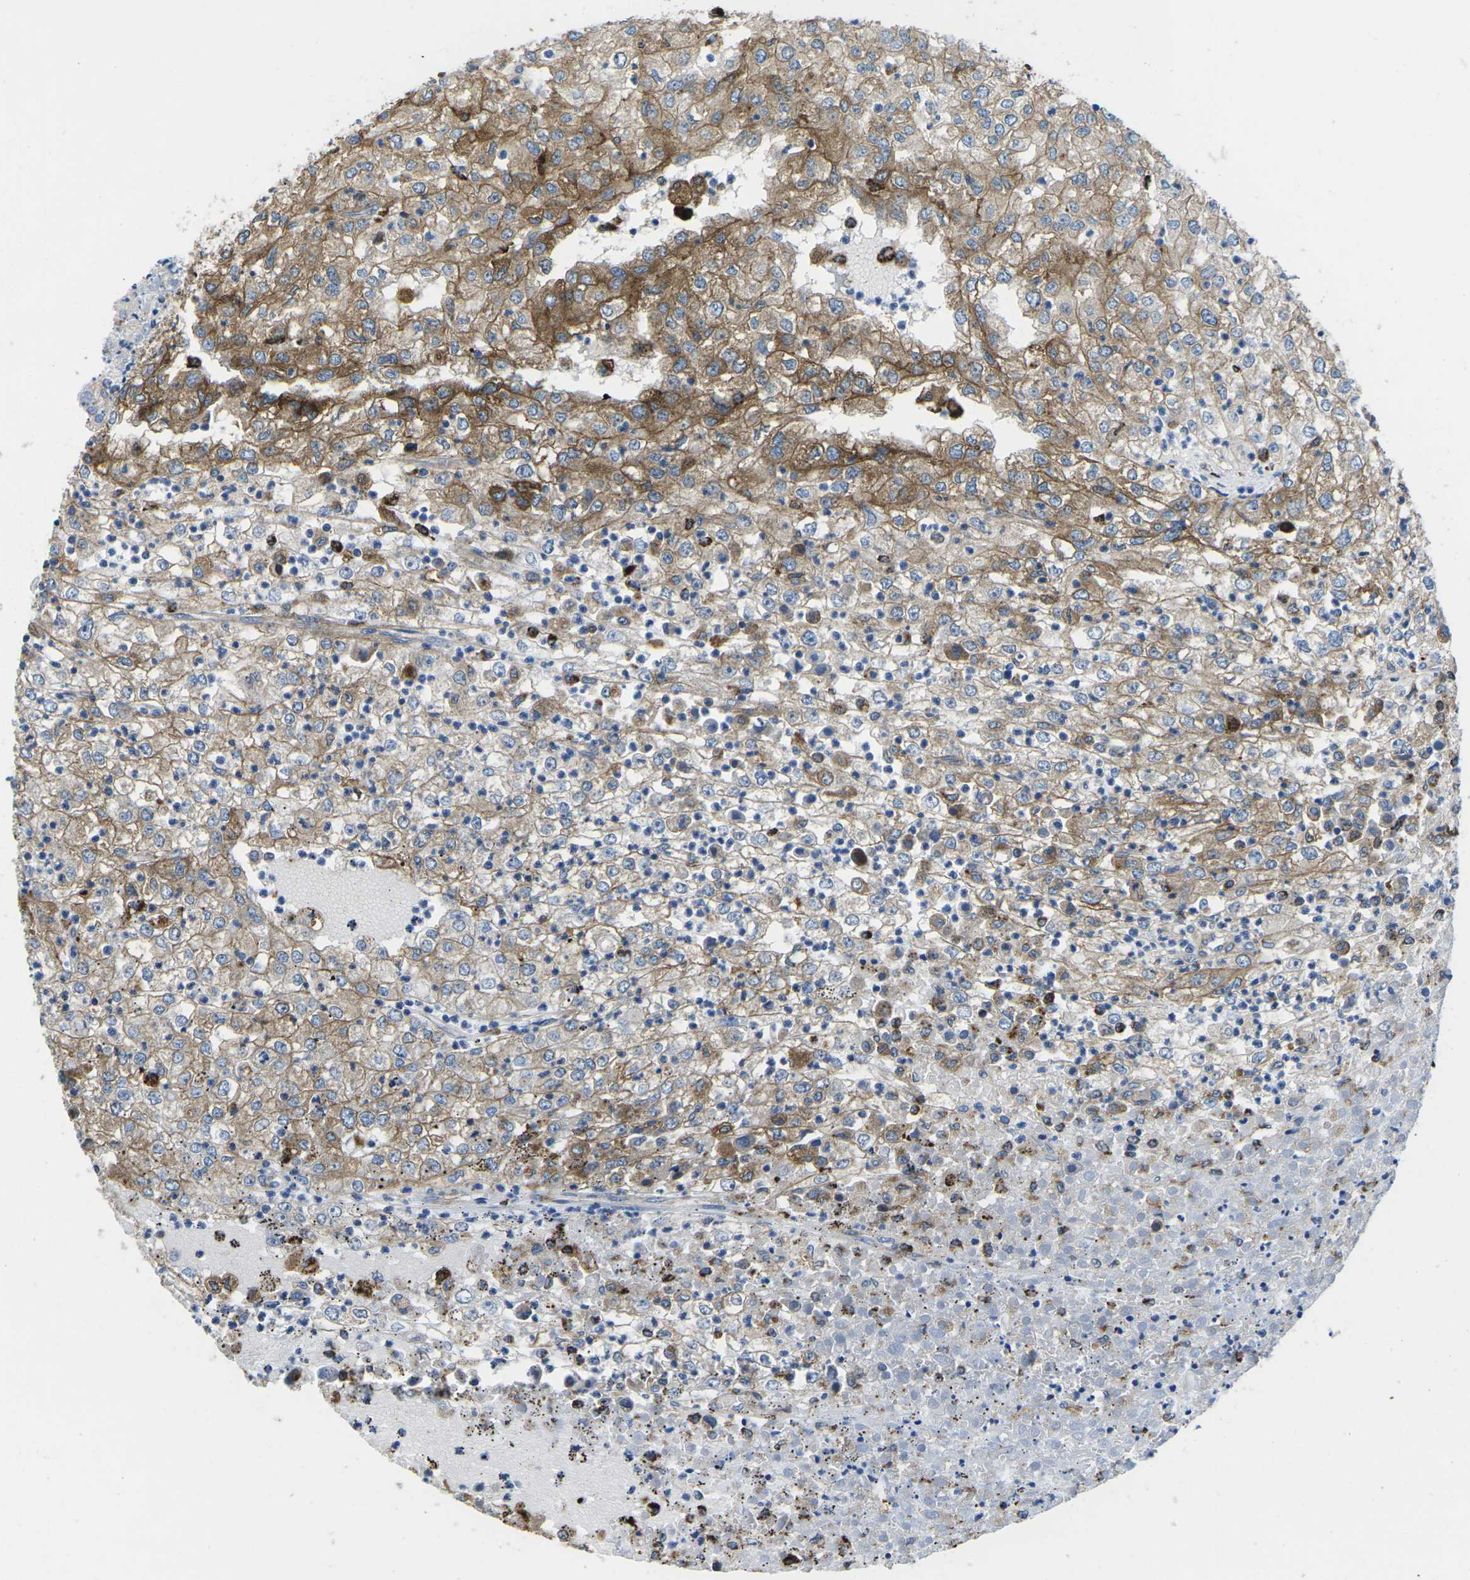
{"staining": {"intensity": "moderate", "quantity": "25%-75%", "location": "cytoplasmic/membranous"}, "tissue": "renal cancer", "cell_type": "Tumor cells", "image_type": "cancer", "snomed": [{"axis": "morphology", "description": "Adenocarcinoma, NOS"}, {"axis": "topography", "description": "Kidney"}], "caption": "Human renal cancer (adenocarcinoma) stained with a brown dye displays moderate cytoplasmic/membranous positive staining in approximately 25%-75% of tumor cells.", "gene": "DLG1", "patient": {"sex": "female", "age": 54}}